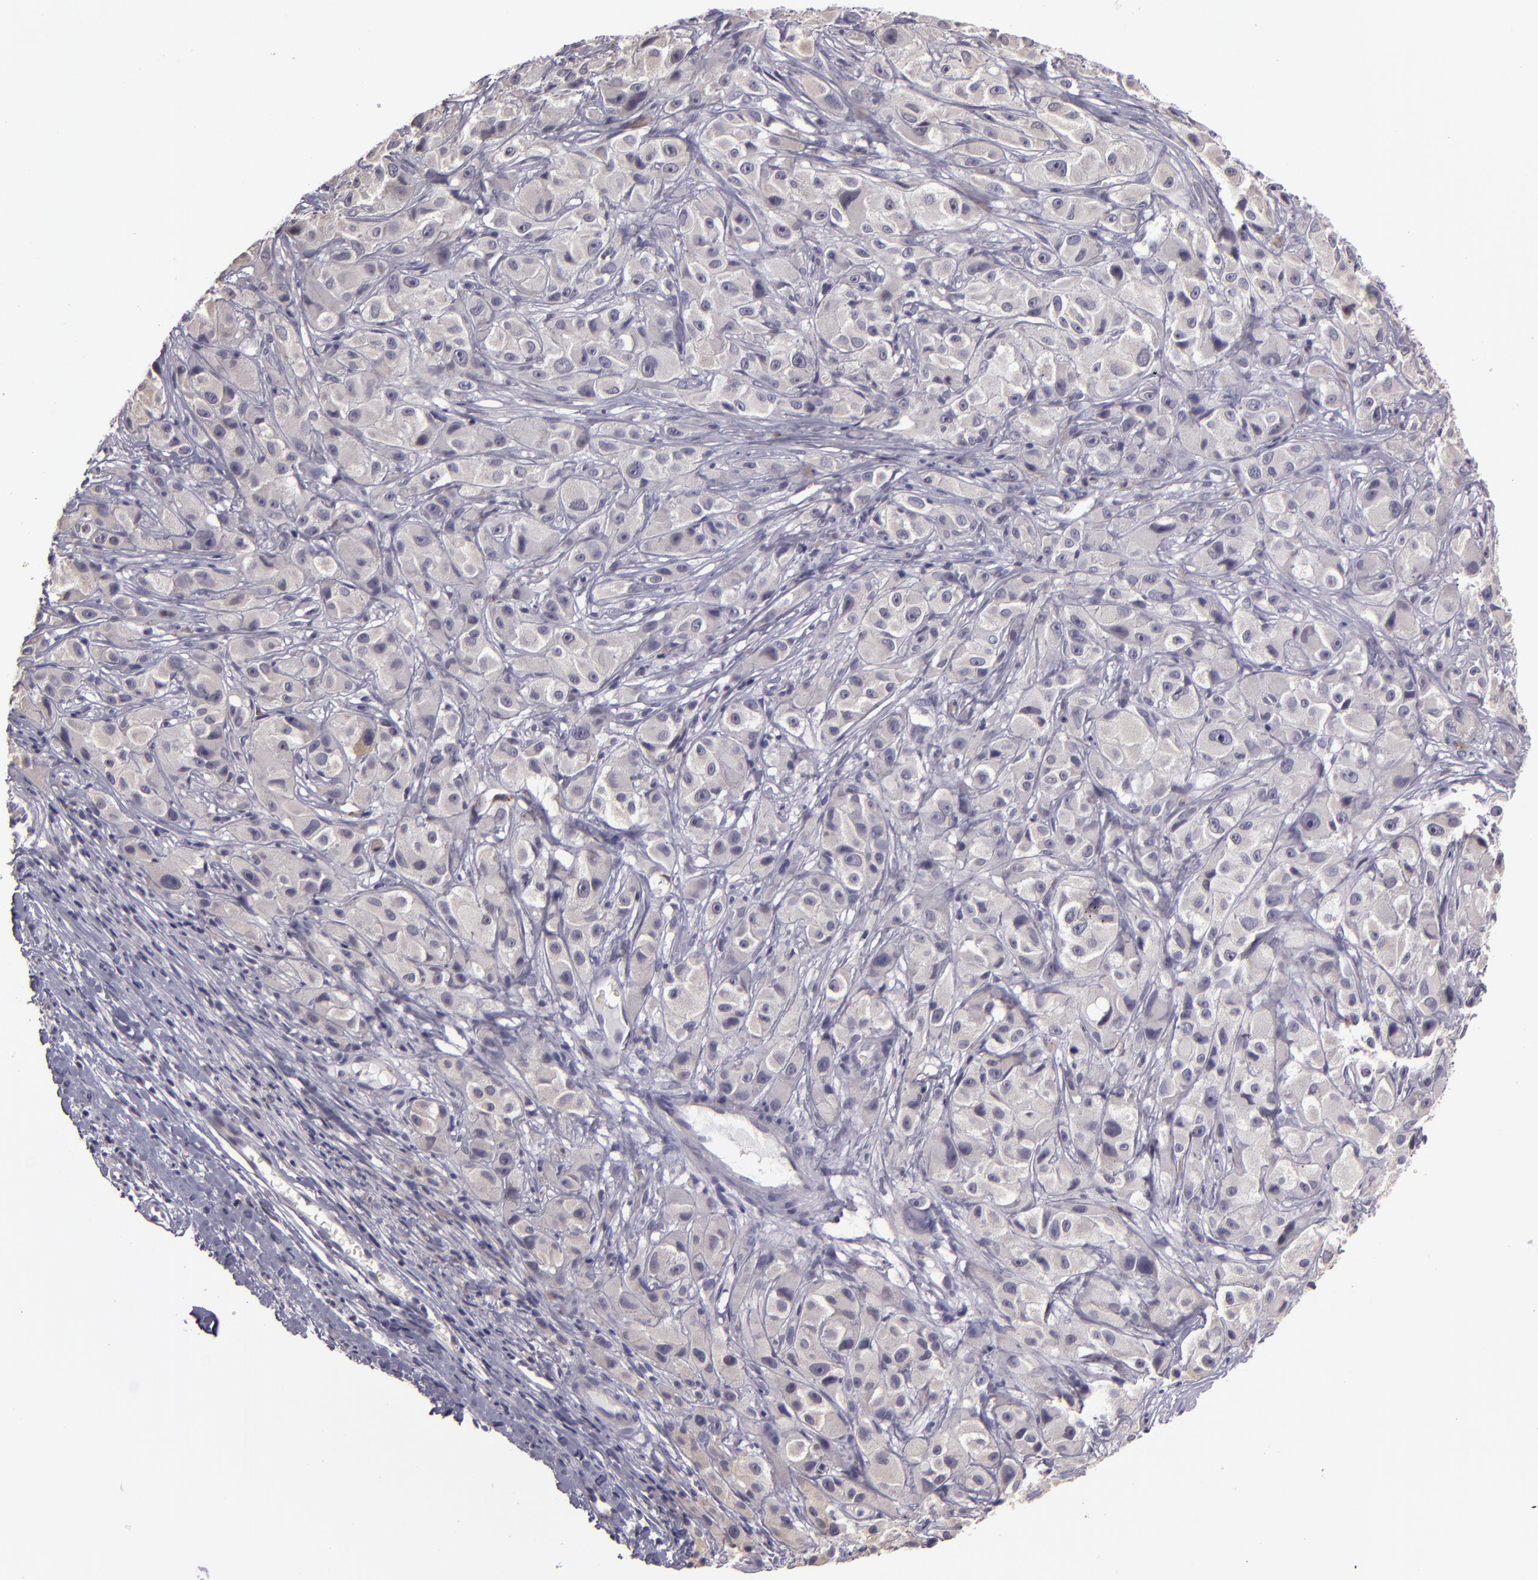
{"staining": {"intensity": "negative", "quantity": "none", "location": "none"}, "tissue": "melanoma", "cell_type": "Tumor cells", "image_type": "cancer", "snomed": [{"axis": "morphology", "description": "Malignant melanoma, NOS"}, {"axis": "topography", "description": "Skin"}], "caption": "There is no significant positivity in tumor cells of malignant melanoma.", "gene": "SNCB", "patient": {"sex": "male", "age": 56}}